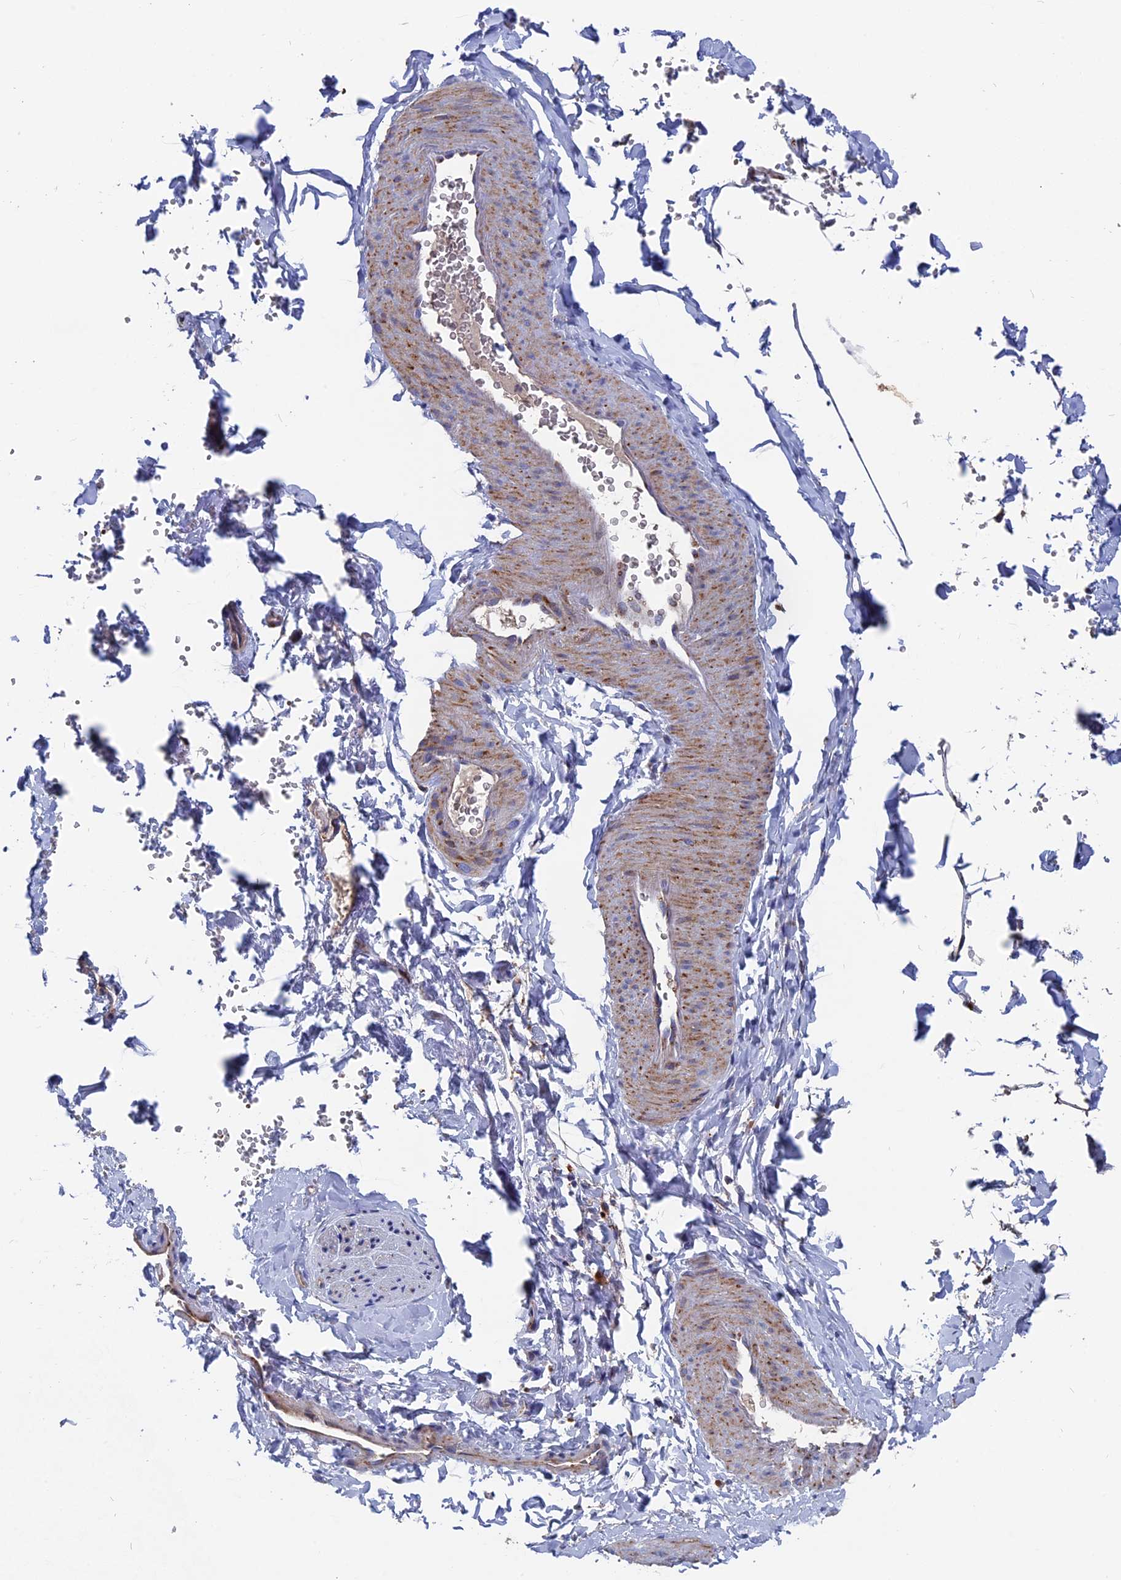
{"staining": {"intensity": "negative", "quantity": "none", "location": "none"}, "tissue": "adipose tissue", "cell_type": "Adipocytes", "image_type": "normal", "snomed": [{"axis": "morphology", "description": "Normal tissue, NOS"}, {"axis": "topography", "description": "Gallbladder"}, {"axis": "topography", "description": "Peripheral nerve tissue"}], "caption": "The histopathology image displays no staining of adipocytes in unremarkable adipose tissue.", "gene": "TGFA", "patient": {"sex": "male", "age": 38}}